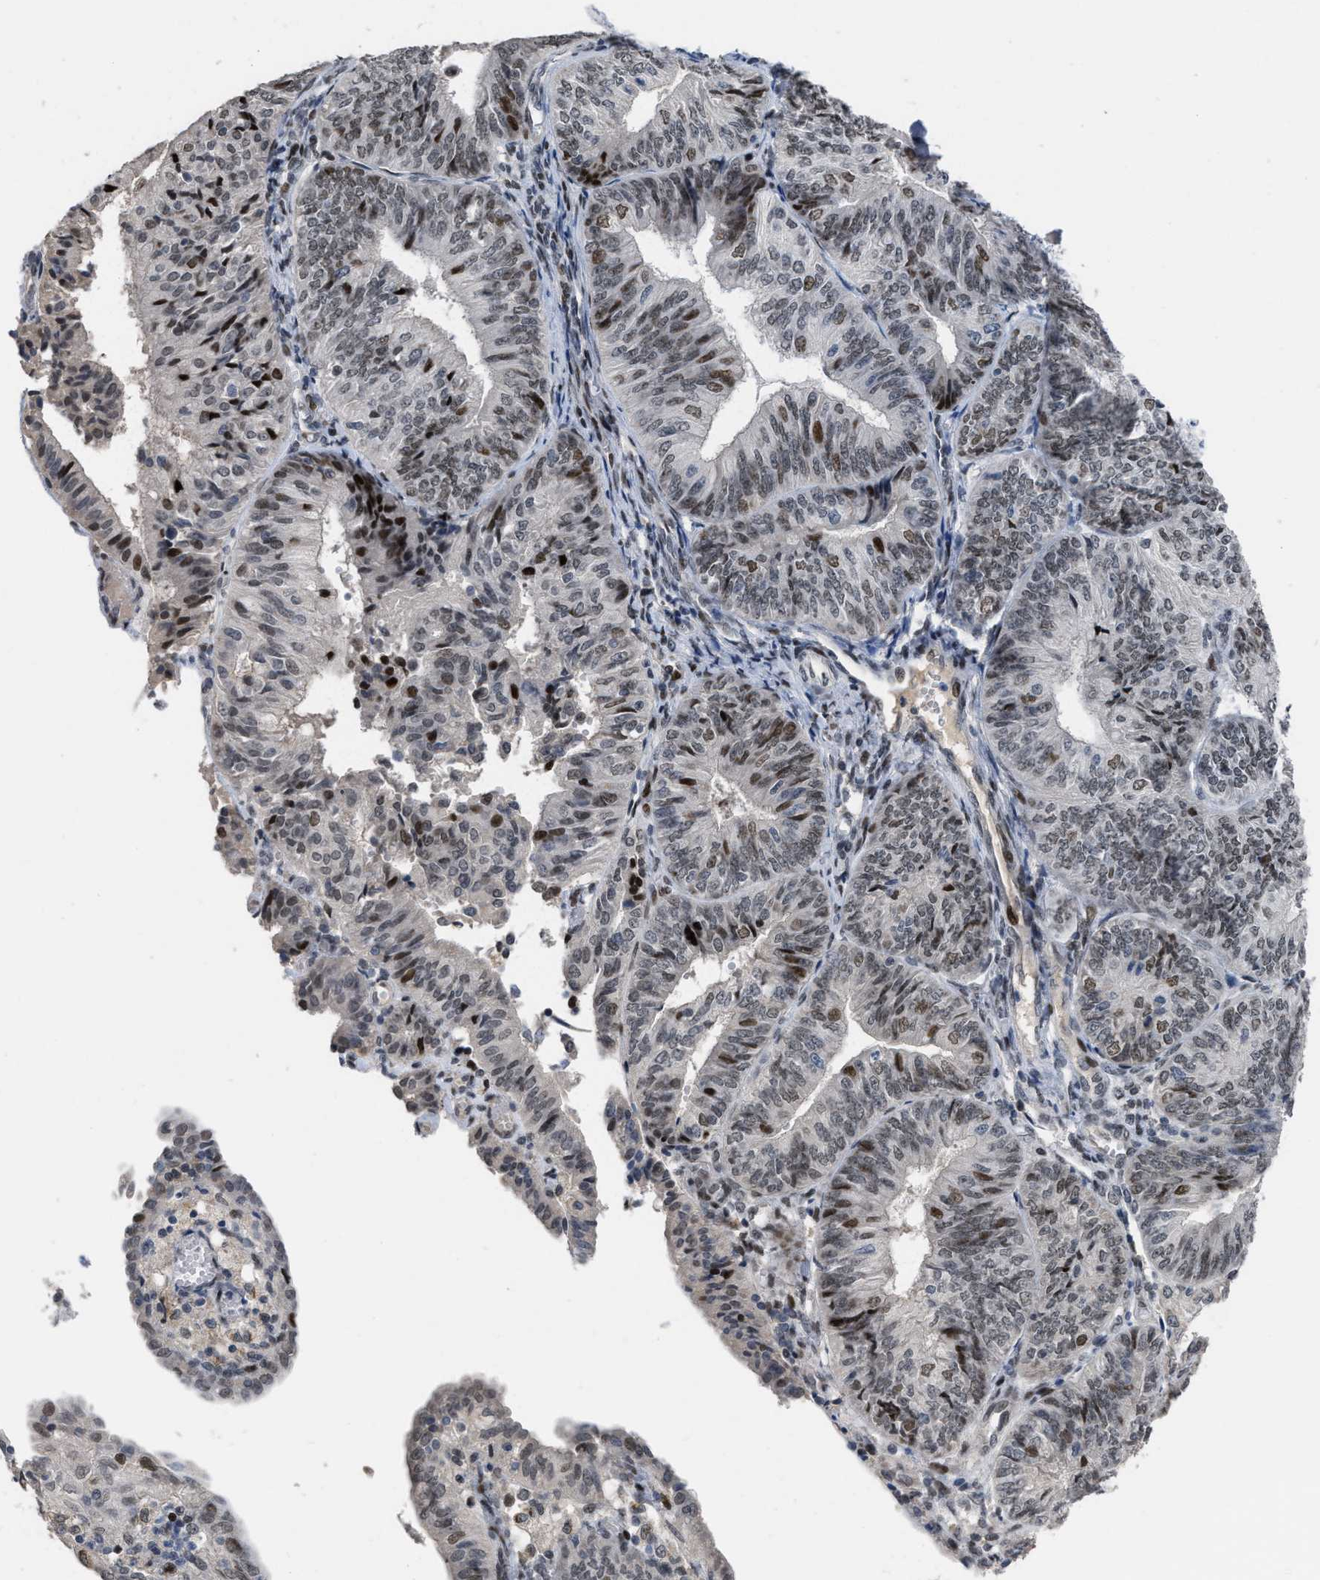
{"staining": {"intensity": "strong", "quantity": "<25%", "location": "nuclear"}, "tissue": "endometrial cancer", "cell_type": "Tumor cells", "image_type": "cancer", "snomed": [{"axis": "morphology", "description": "Adenocarcinoma, NOS"}, {"axis": "topography", "description": "Endometrium"}], "caption": "Tumor cells reveal medium levels of strong nuclear staining in approximately <25% of cells in human adenocarcinoma (endometrial).", "gene": "SETDB1", "patient": {"sex": "female", "age": 58}}